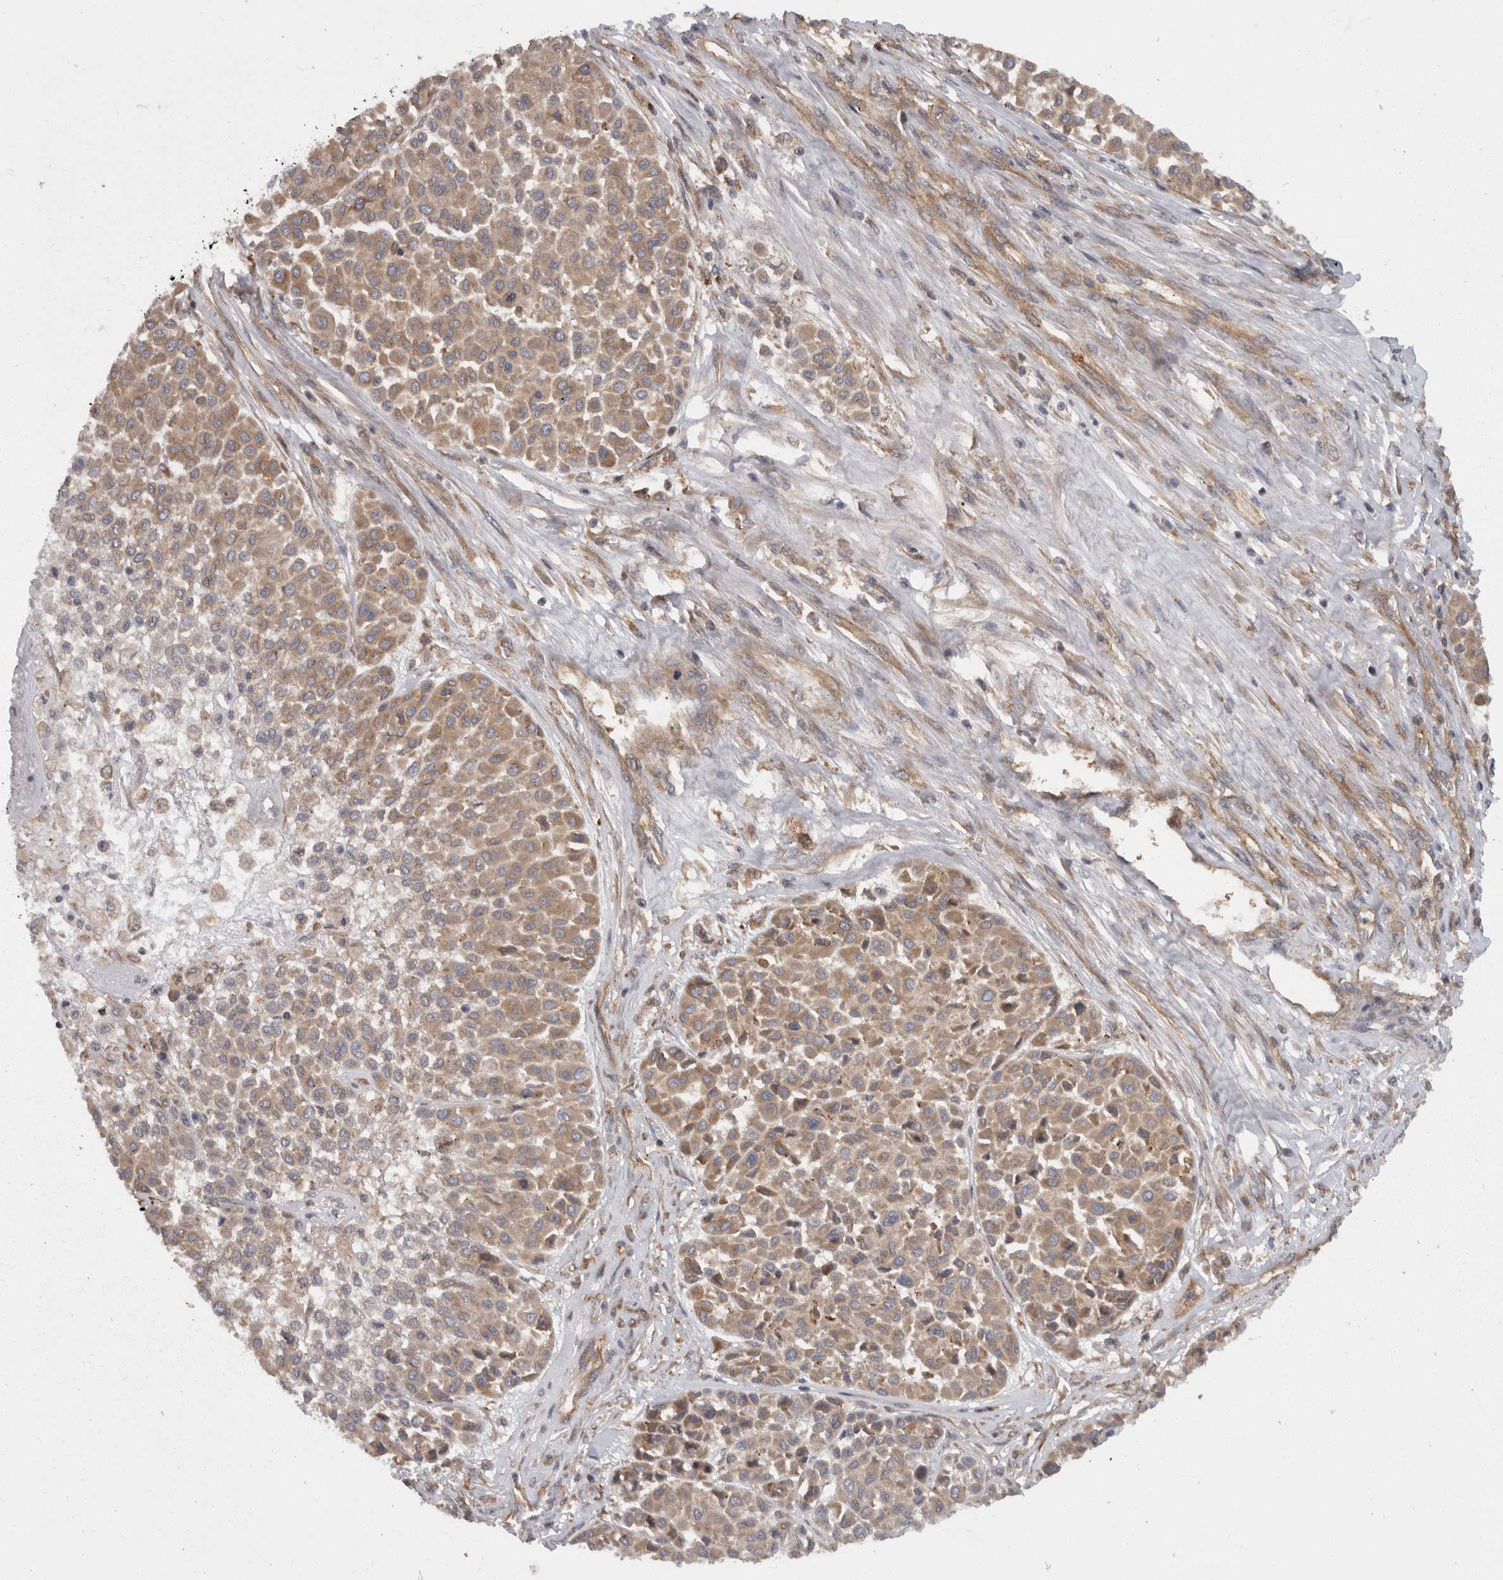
{"staining": {"intensity": "moderate", "quantity": ">75%", "location": "cytoplasmic/membranous"}, "tissue": "melanoma", "cell_type": "Tumor cells", "image_type": "cancer", "snomed": [{"axis": "morphology", "description": "Malignant melanoma, Metastatic site"}, {"axis": "topography", "description": "Soft tissue"}], "caption": "There is medium levels of moderate cytoplasmic/membranous staining in tumor cells of melanoma, as demonstrated by immunohistochemical staining (brown color).", "gene": "SMCR8", "patient": {"sex": "male", "age": 41}}